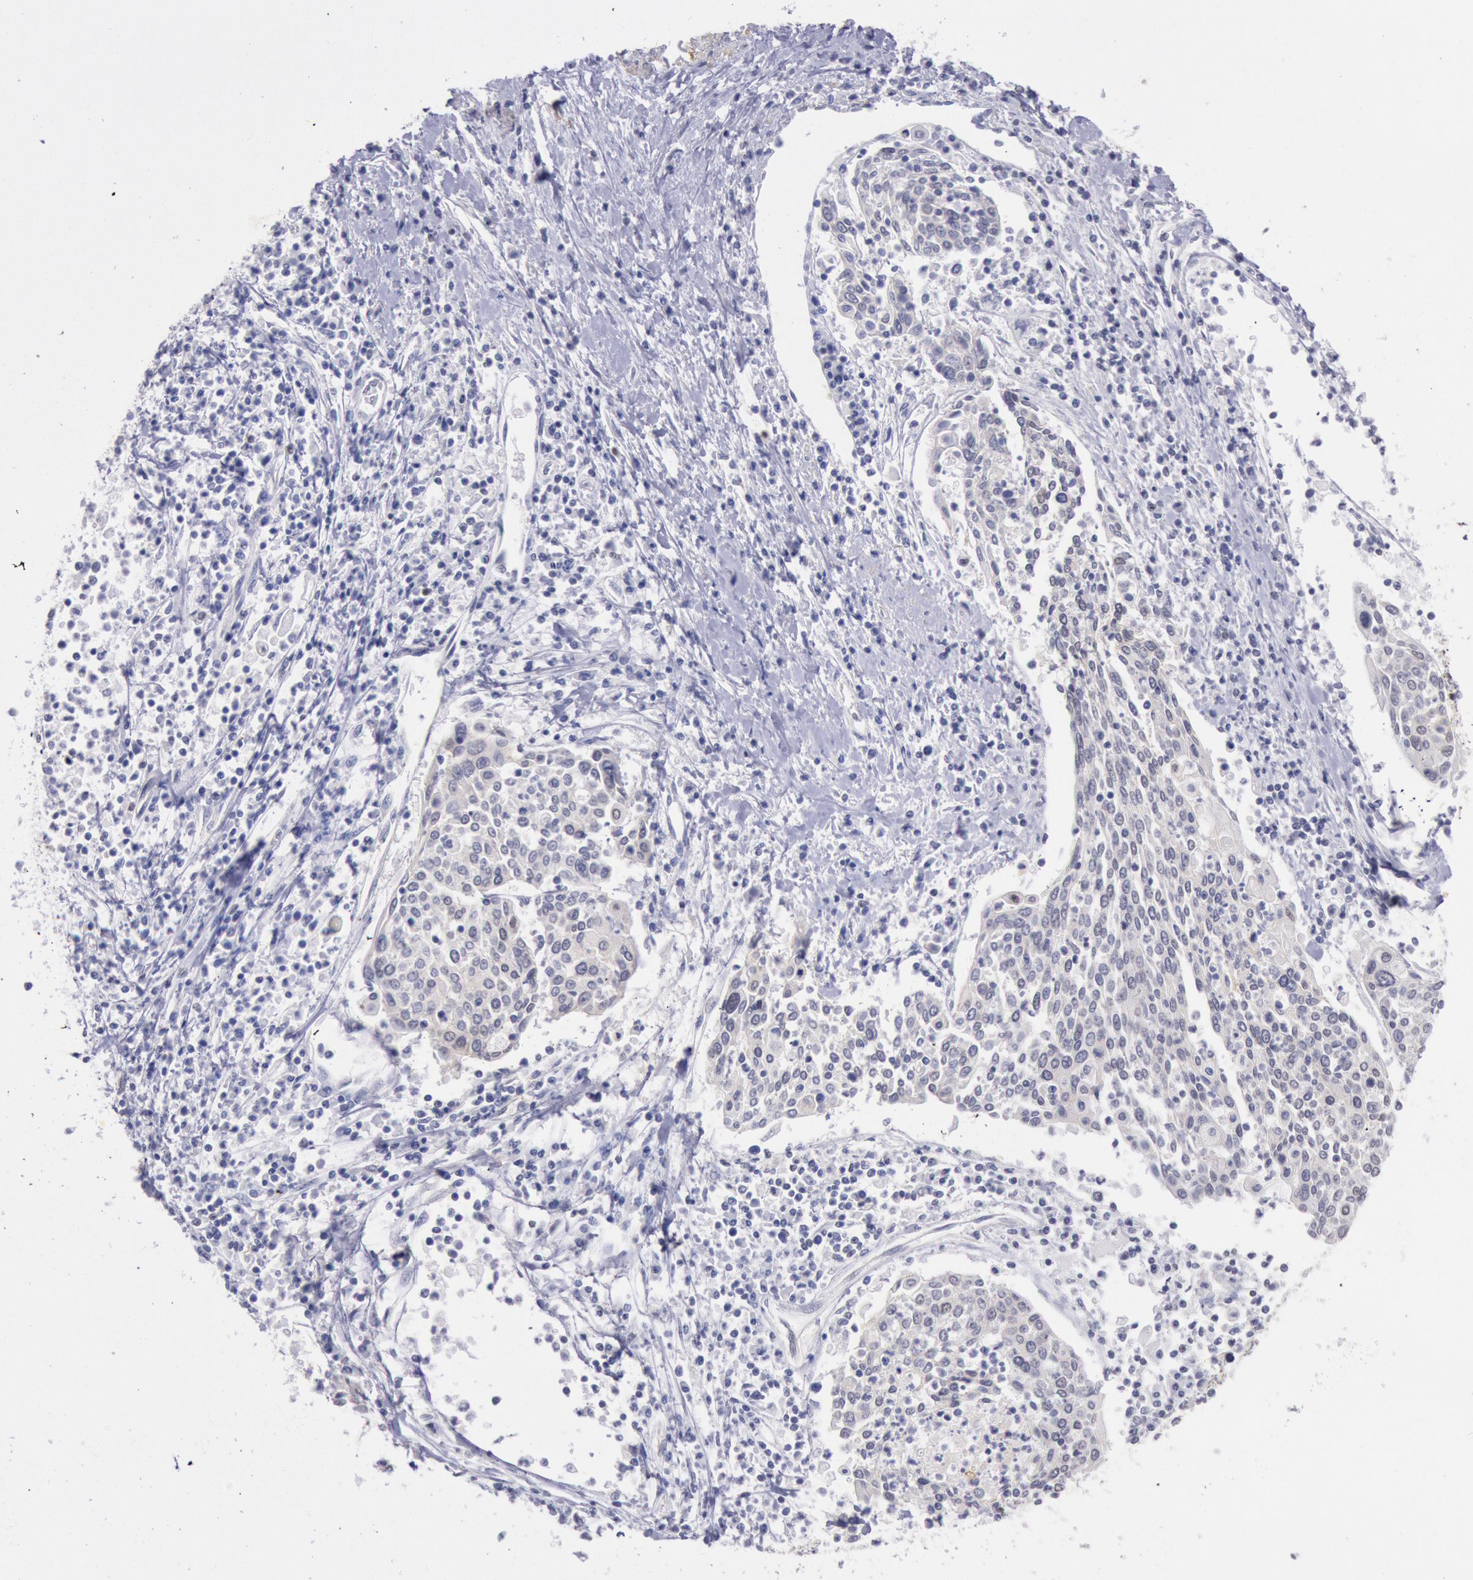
{"staining": {"intensity": "negative", "quantity": "none", "location": "none"}, "tissue": "cervical cancer", "cell_type": "Tumor cells", "image_type": "cancer", "snomed": [{"axis": "morphology", "description": "Squamous cell carcinoma, NOS"}, {"axis": "topography", "description": "Cervix"}], "caption": "IHC of cervical squamous cell carcinoma exhibits no staining in tumor cells.", "gene": "RPS6KA5", "patient": {"sex": "female", "age": 40}}